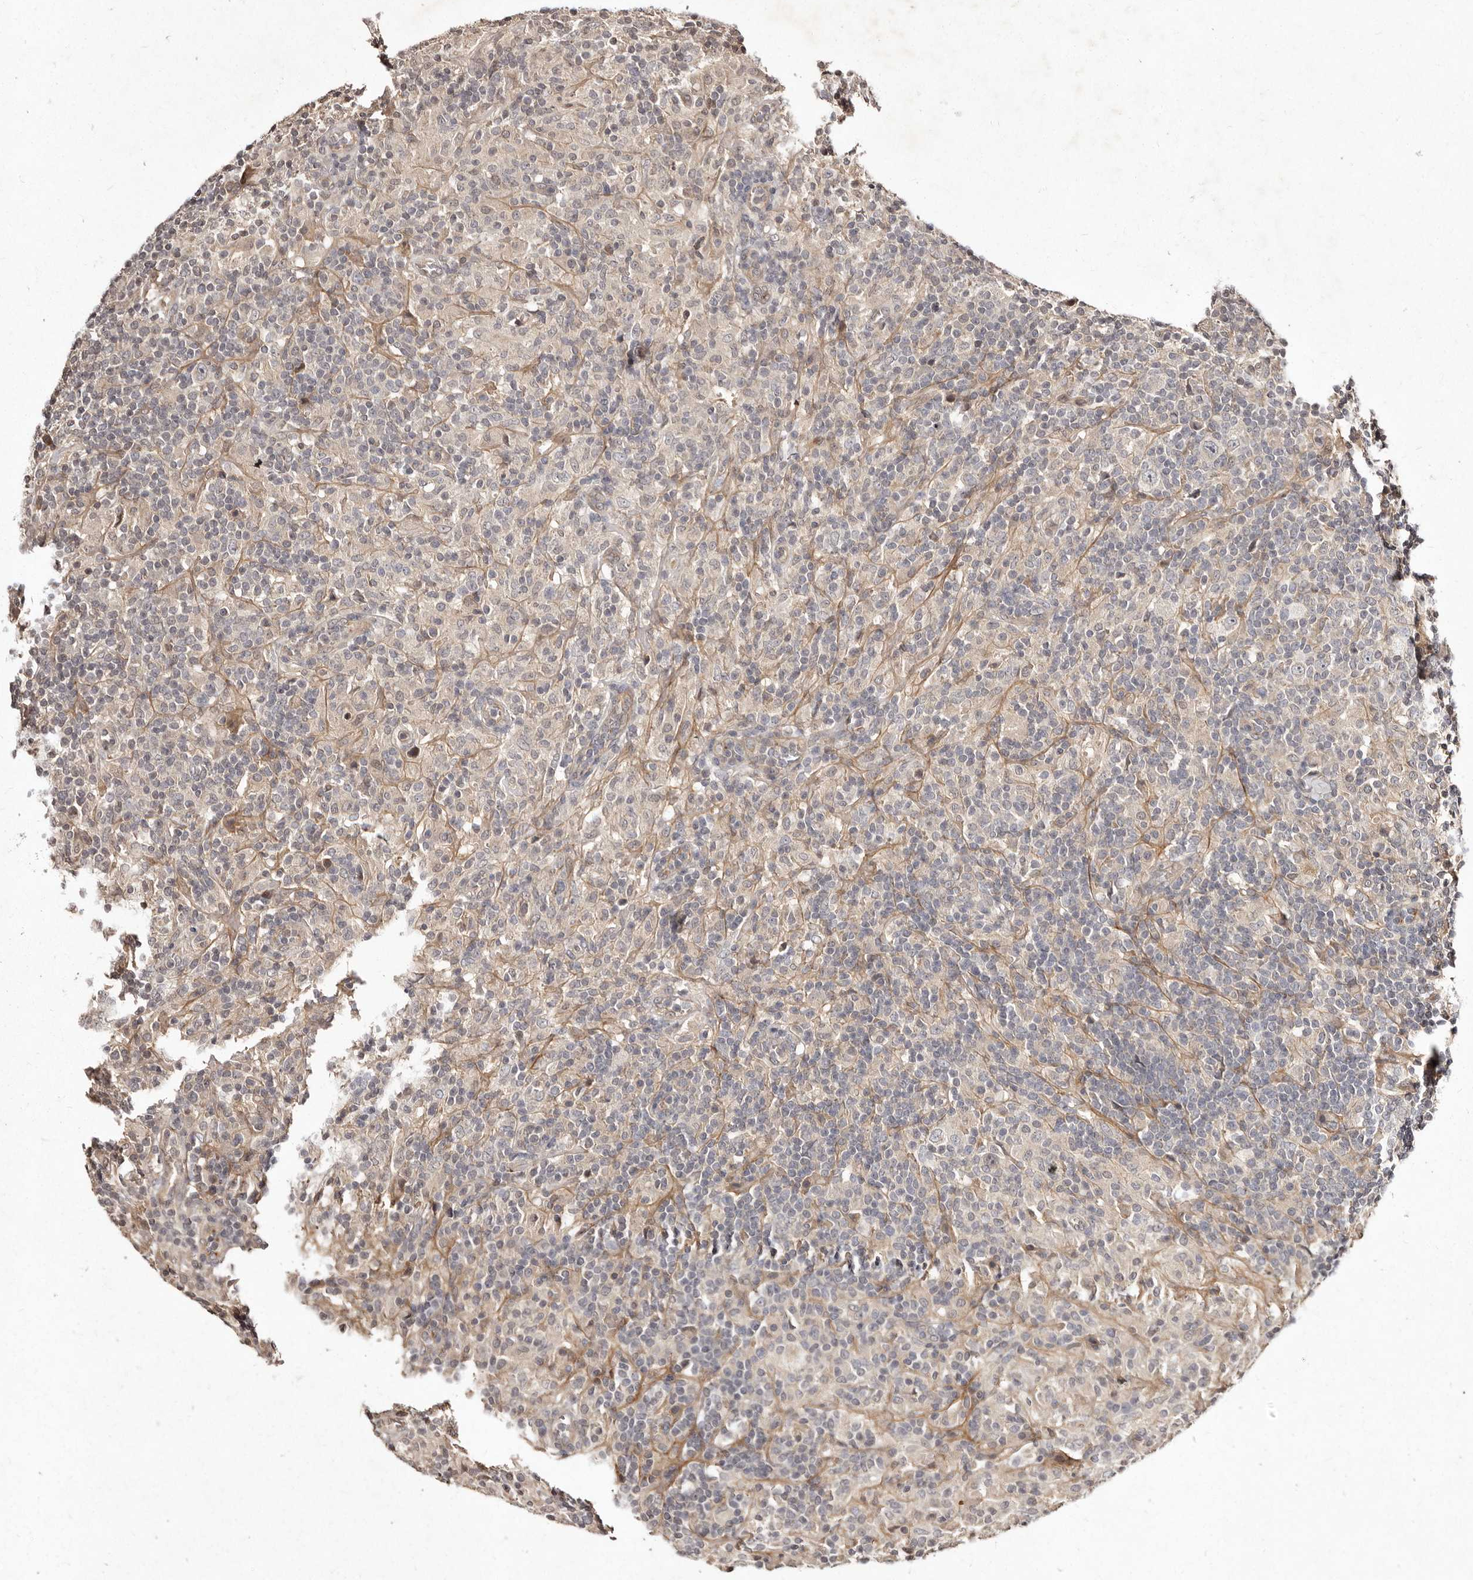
{"staining": {"intensity": "negative", "quantity": "none", "location": "none"}, "tissue": "lymphoma", "cell_type": "Tumor cells", "image_type": "cancer", "snomed": [{"axis": "morphology", "description": "Hodgkin's disease, NOS"}, {"axis": "topography", "description": "Lymph node"}], "caption": "An IHC histopathology image of Hodgkin's disease is shown. There is no staining in tumor cells of Hodgkin's disease.", "gene": "LCORL", "patient": {"sex": "male", "age": 70}}